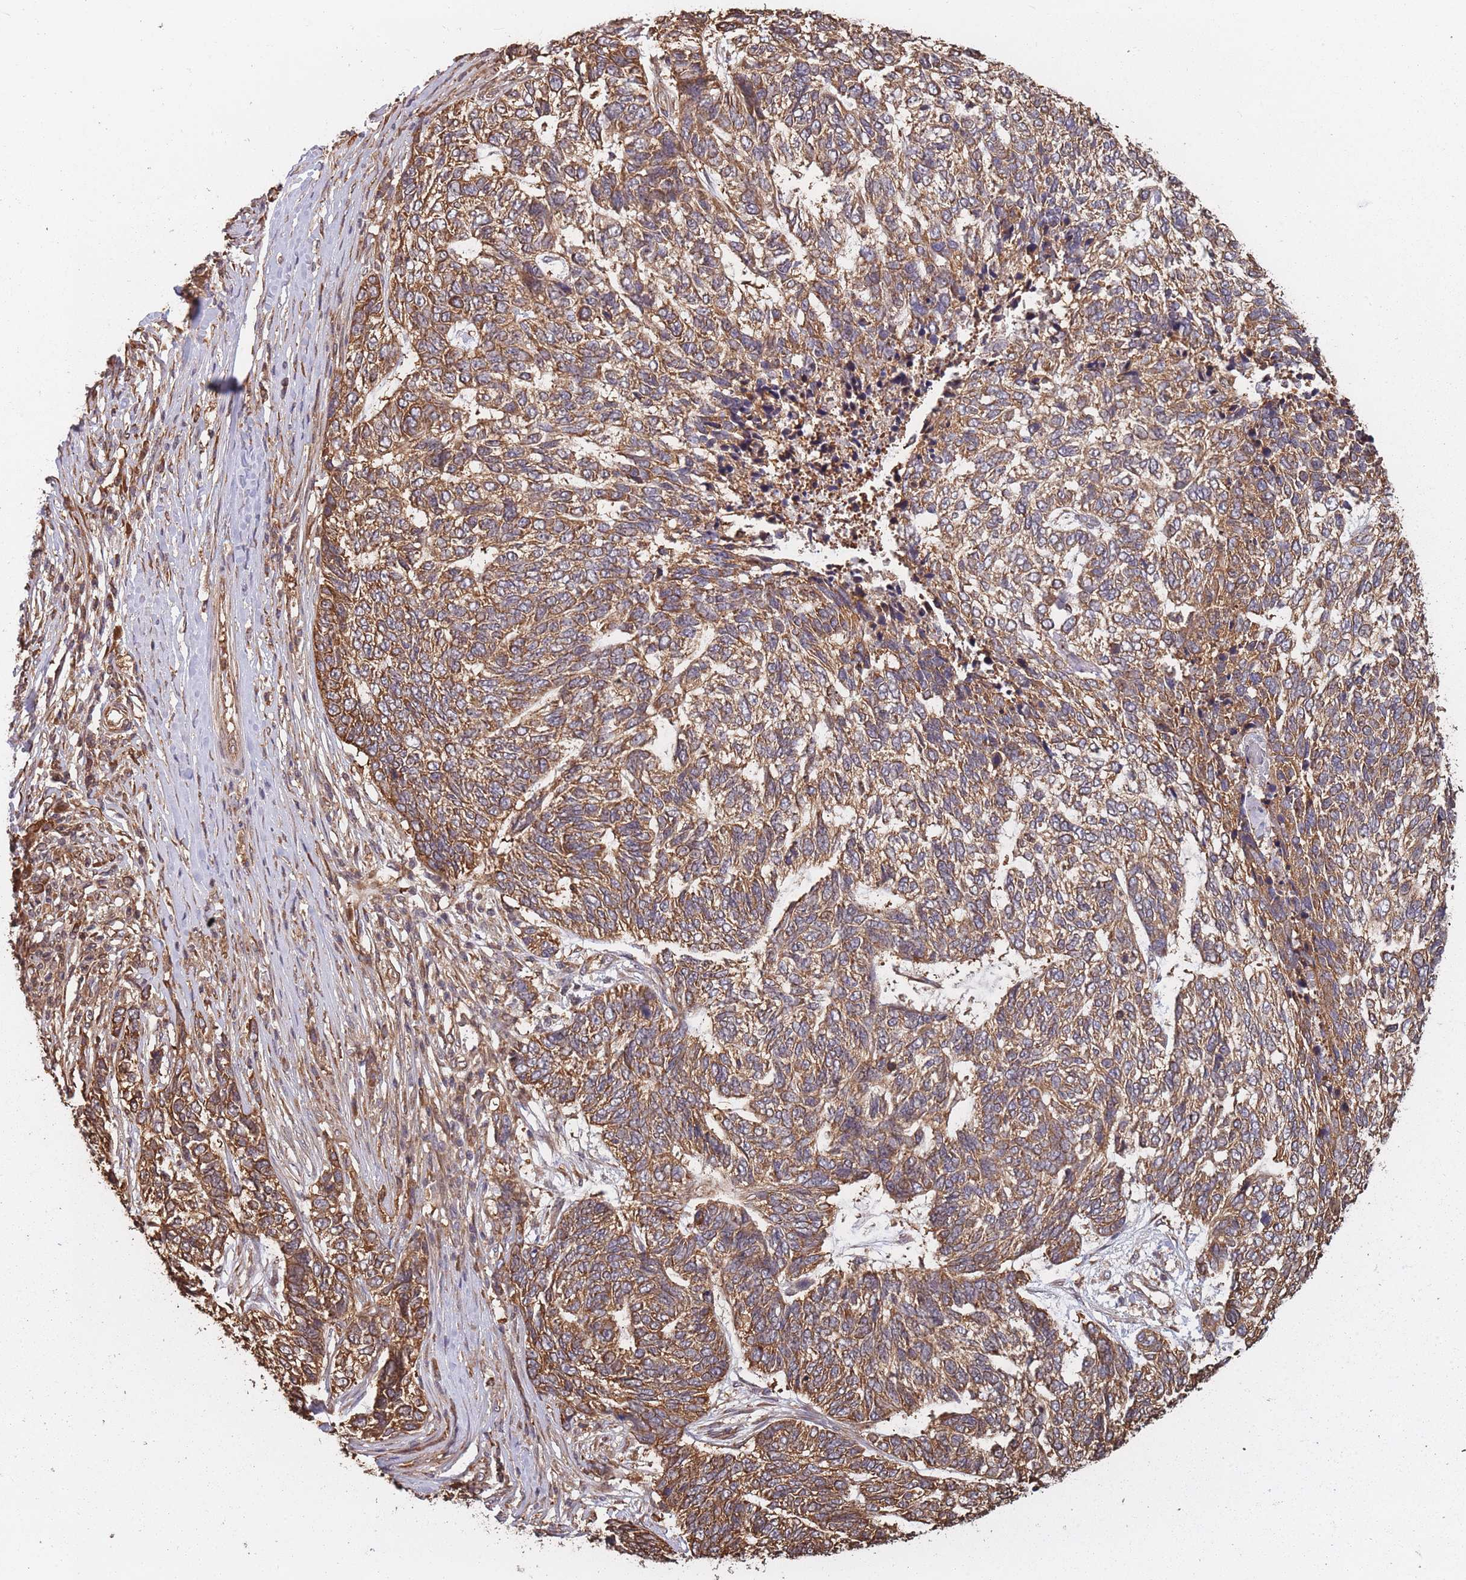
{"staining": {"intensity": "moderate", "quantity": ">75%", "location": "cytoplasmic/membranous"}, "tissue": "skin cancer", "cell_type": "Tumor cells", "image_type": "cancer", "snomed": [{"axis": "morphology", "description": "Basal cell carcinoma"}, {"axis": "topography", "description": "Skin"}], "caption": "A photomicrograph of skin cancer stained for a protein shows moderate cytoplasmic/membranous brown staining in tumor cells. (brown staining indicates protein expression, while blue staining denotes nuclei).", "gene": "ARL13B", "patient": {"sex": "female", "age": 65}}